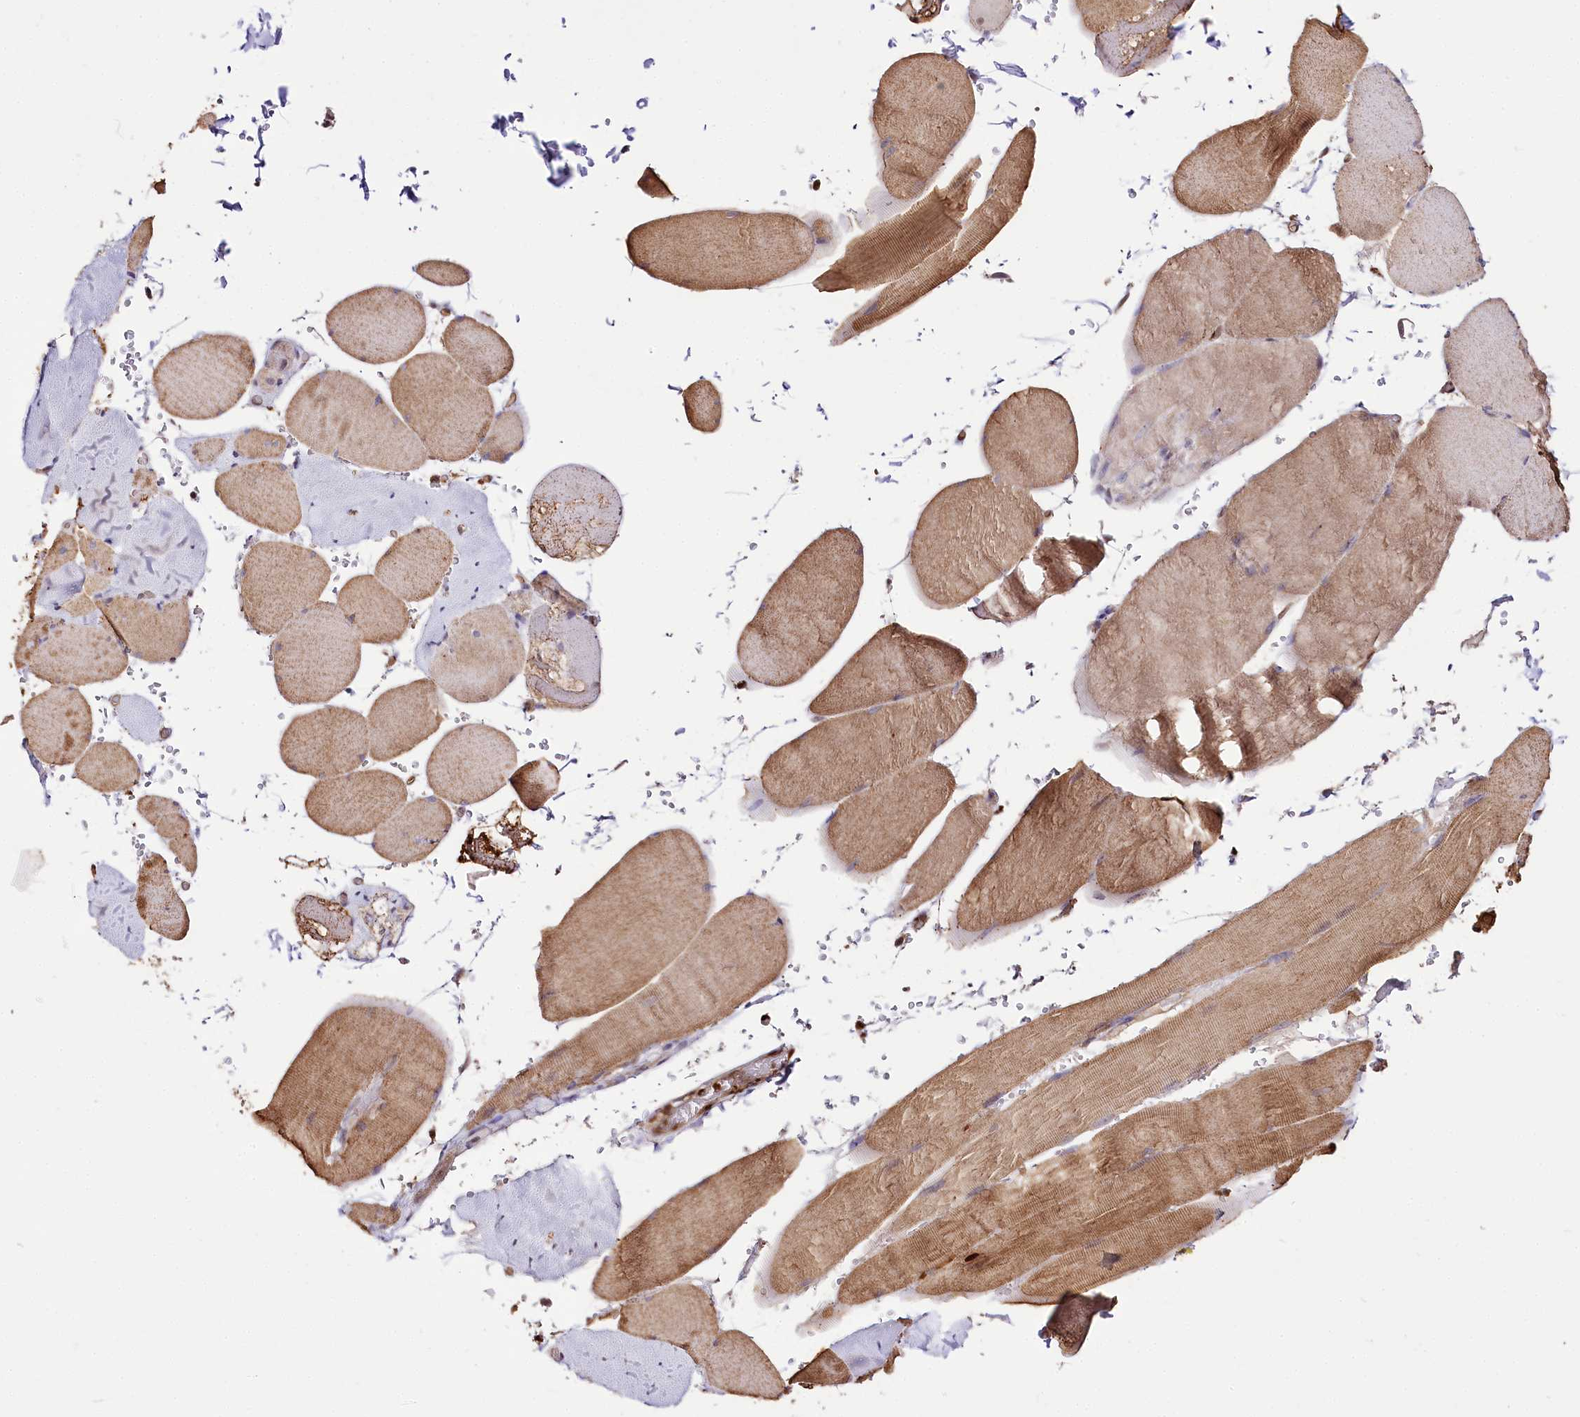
{"staining": {"intensity": "moderate", "quantity": ">75%", "location": "cytoplasmic/membranous"}, "tissue": "skeletal muscle", "cell_type": "Myocytes", "image_type": "normal", "snomed": [{"axis": "morphology", "description": "Normal tissue, NOS"}, {"axis": "topography", "description": "Skeletal muscle"}, {"axis": "topography", "description": "Head-Neck"}], "caption": "Brown immunohistochemical staining in unremarkable human skeletal muscle shows moderate cytoplasmic/membranous staining in approximately >75% of myocytes.", "gene": "GNL3L", "patient": {"sex": "male", "age": 66}}